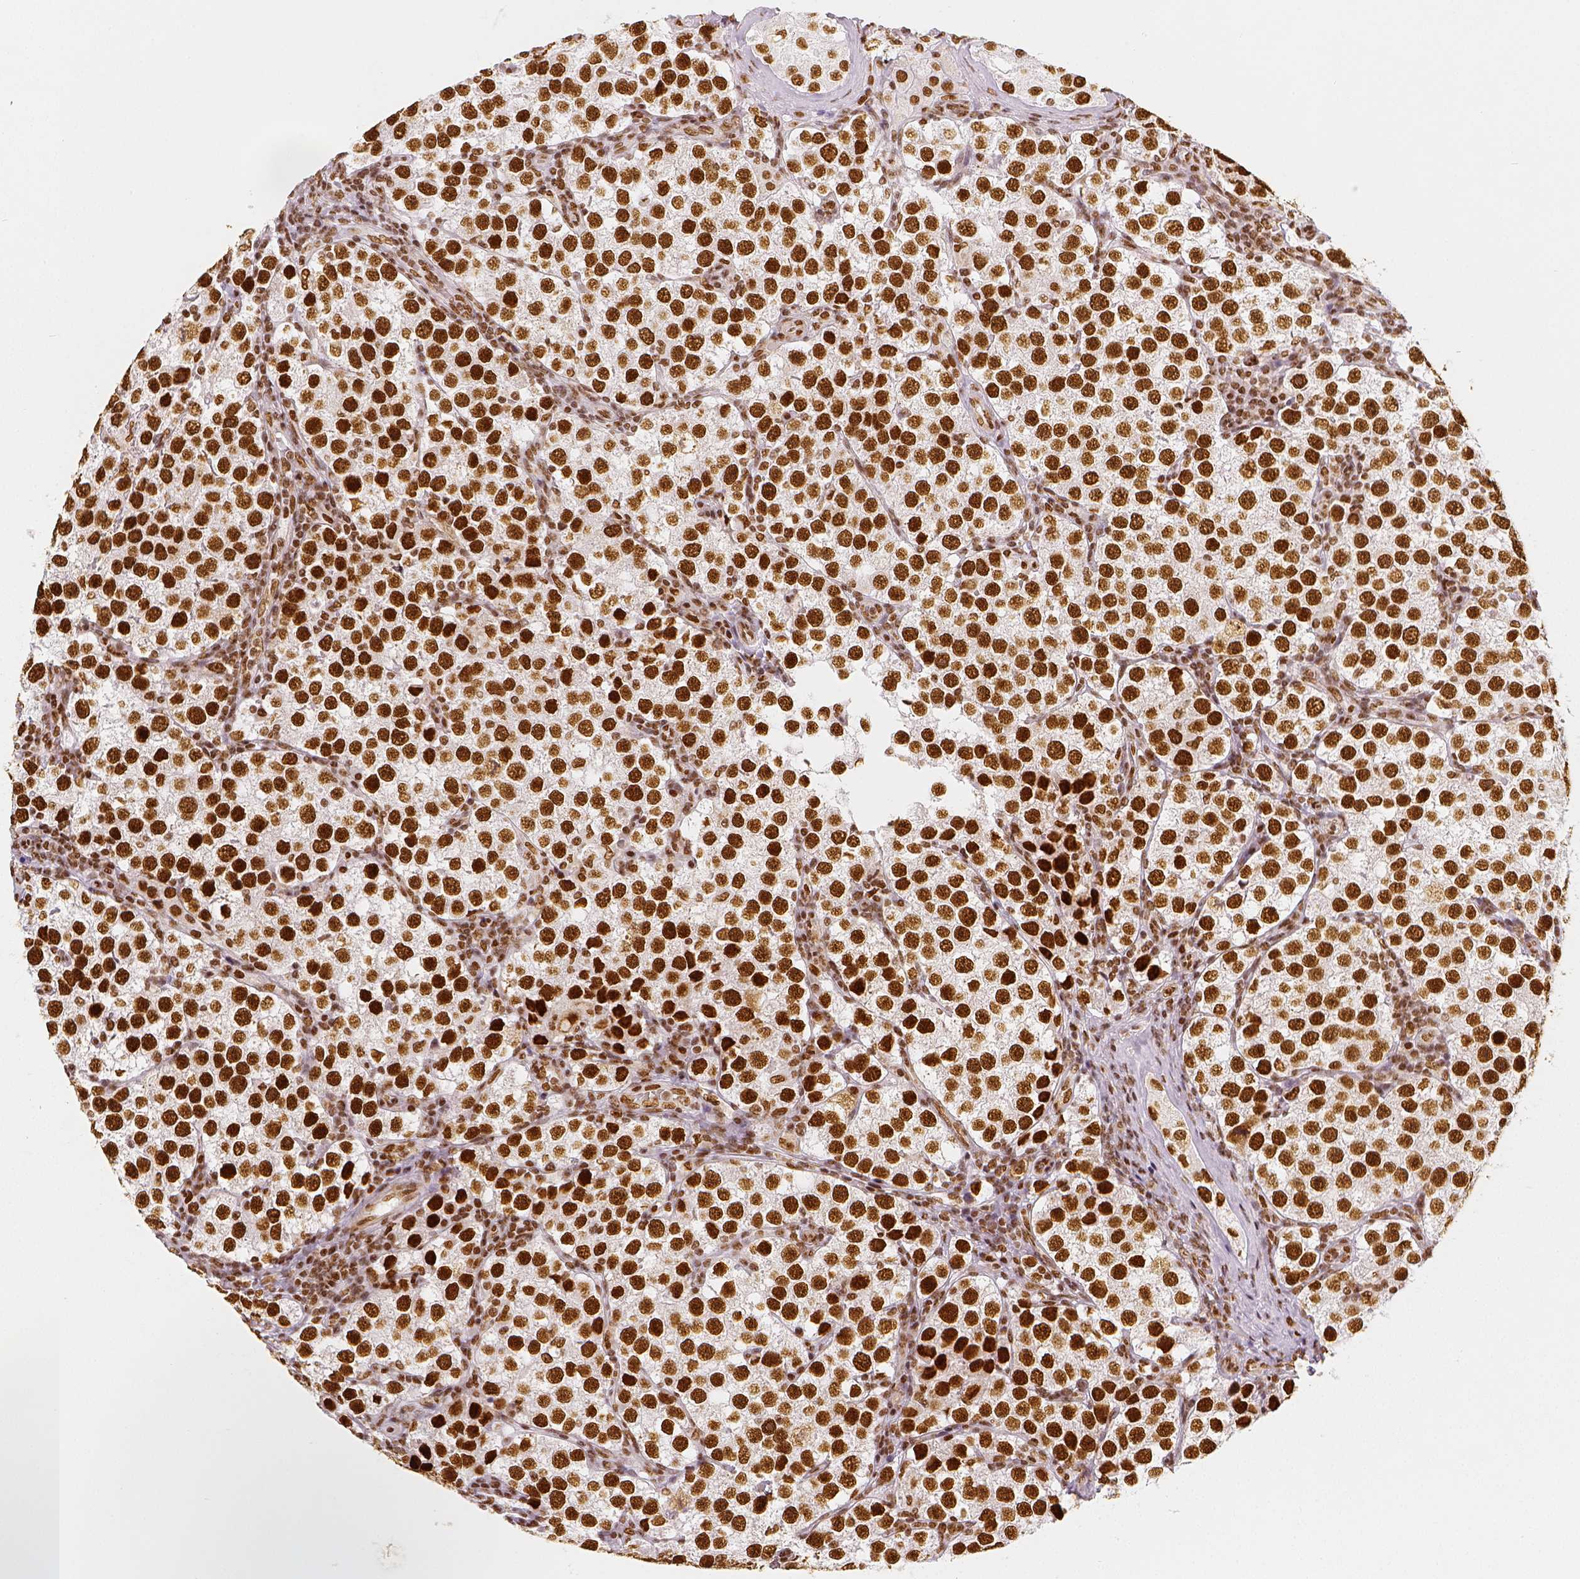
{"staining": {"intensity": "strong", "quantity": ">75%", "location": "nuclear"}, "tissue": "testis cancer", "cell_type": "Tumor cells", "image_type": "cancer", "snomed": [{"axis": "morphology", "description": "Seminoma, NOS"}, {"axis": "topography", "description": "Testis"}], "caption": "An immunohistochemistry (IHC) image of tumor tissue is shown. Protein staining in brown shows strong nuclear positivity in testis cancer (seminoma) within tumor cells.", "gene": "KDM5B", "patient": {"sex": "male", "age": 37}}